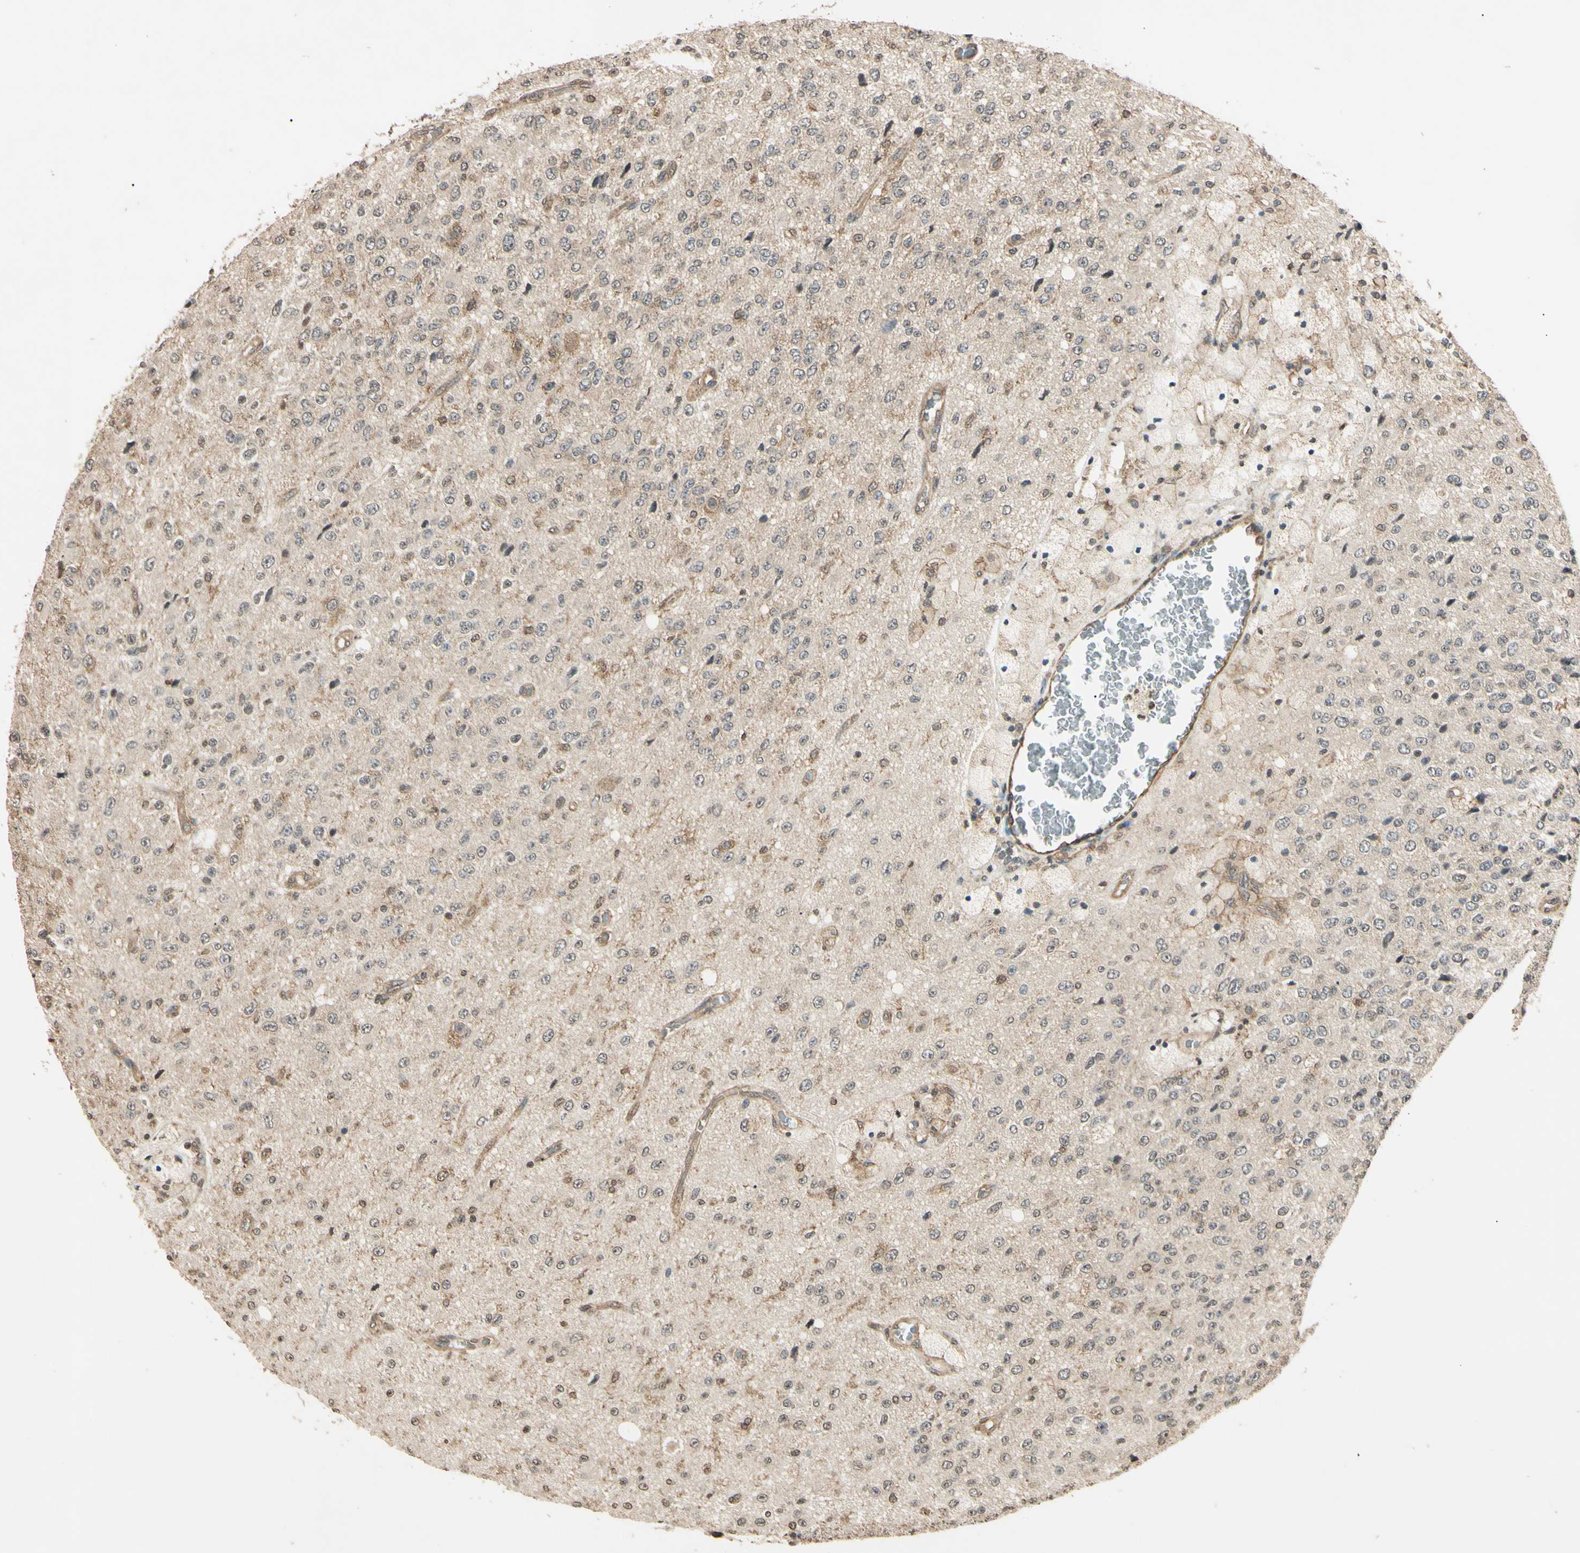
{"staining": {"intensity": "weak", "quantity": "25%-75%", "location": "cytoplasmic/membranous"}, "tissue": "glioma", "cell_type": "Tumor cells", "image_type": "cancer", "snomed": [{"axis": "morphology", "description": "Glioma, malignant, High grade"}, {"axis": "topography", "description": "pancreas cauda"}], "caption": "A brown stain highlights weak cytoplasmic/membranous expression of a protein in glioma tumor cells. (IHC, brightfield microscopy, high magnification).", "gene": "EPN1", "patient": {"sex": "male", "age": 60}}